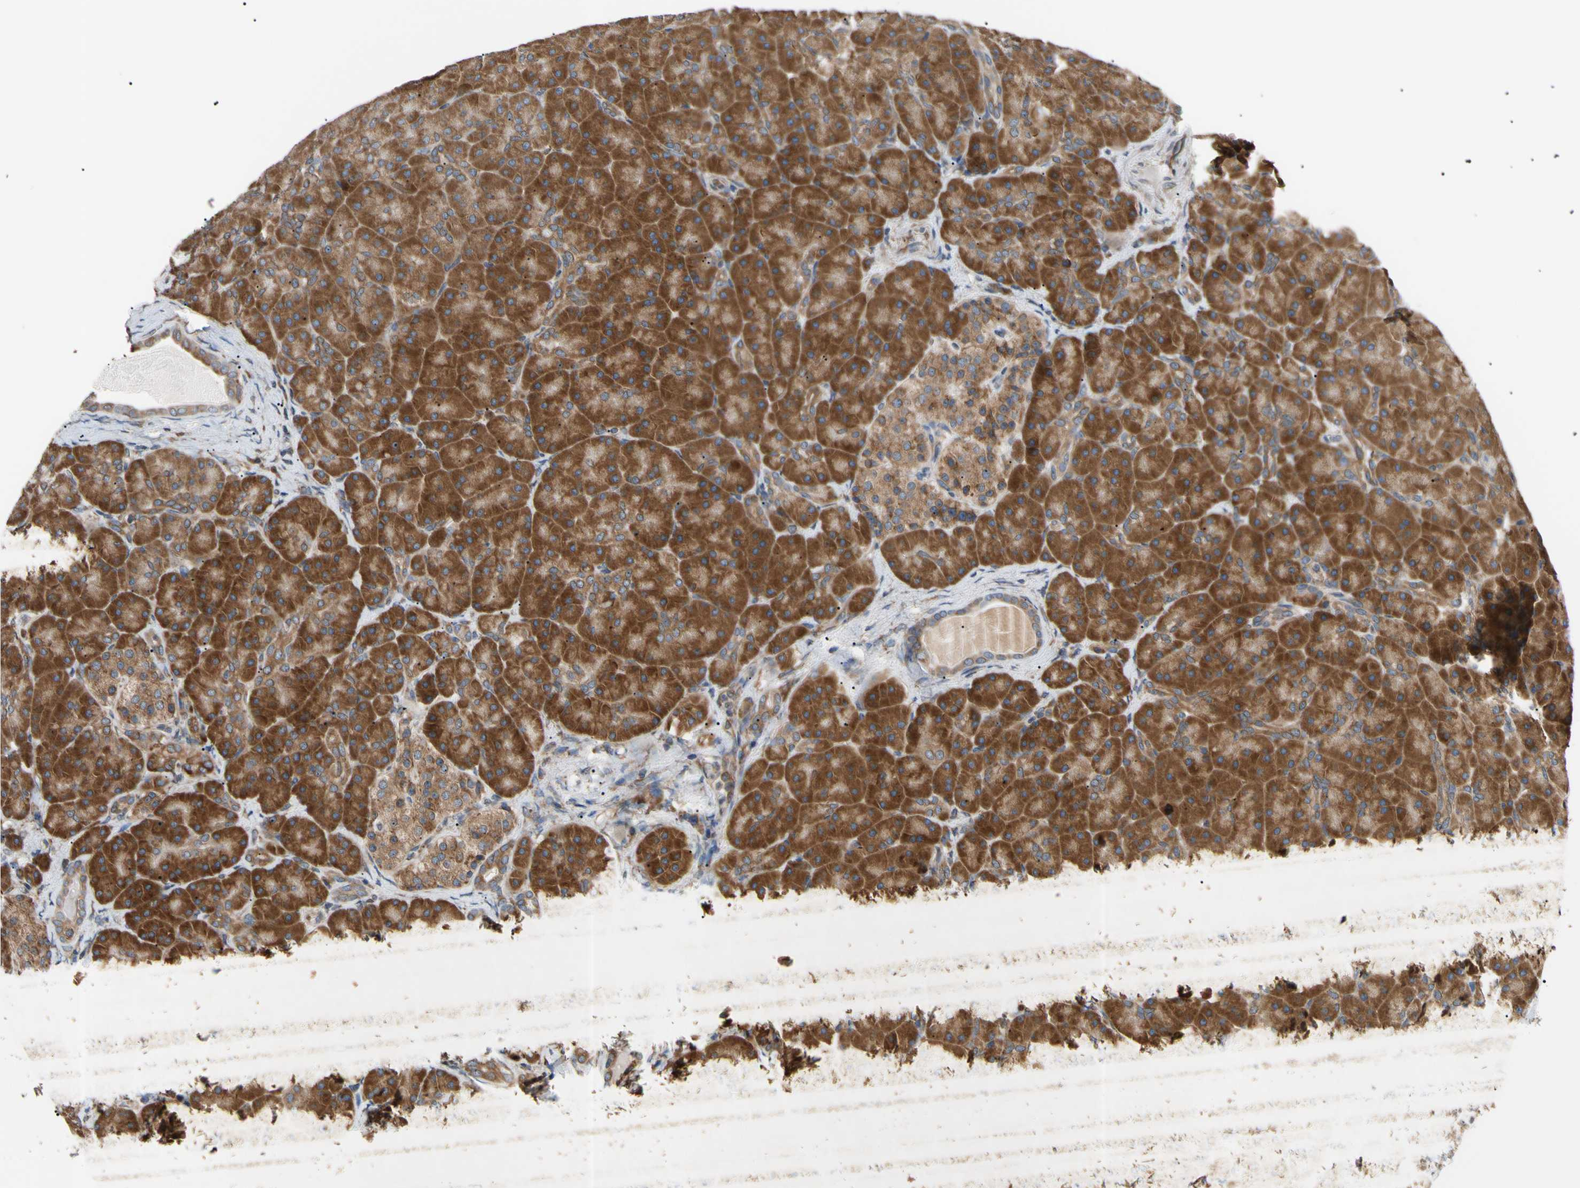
{"staining": {"intensity": "strong", "quantity": ">75%", "location": "cytoplasmic/membranous"}, "tissue": "pancreas", "cell_type": "Exocrine glandular cells", "image_type": "normal", "snomed": [{"axis": "morphology", "description": "Normal tissue, NOS"}, {"axis": "topography", "description": "Pancreas"}], "caption": "IHC photomicrograph of normal pancreas: human pancreas stained using immunohistochemistry (IHC) demonstrates high levels of strong protein expression localized specifically in the cytoplasmic/membranous of exocrine glandular cells, appearing as a cytoplasmic/membranous brown color.", "gene": "VAPA", "patient": {"sex": "male", "age": 66}}